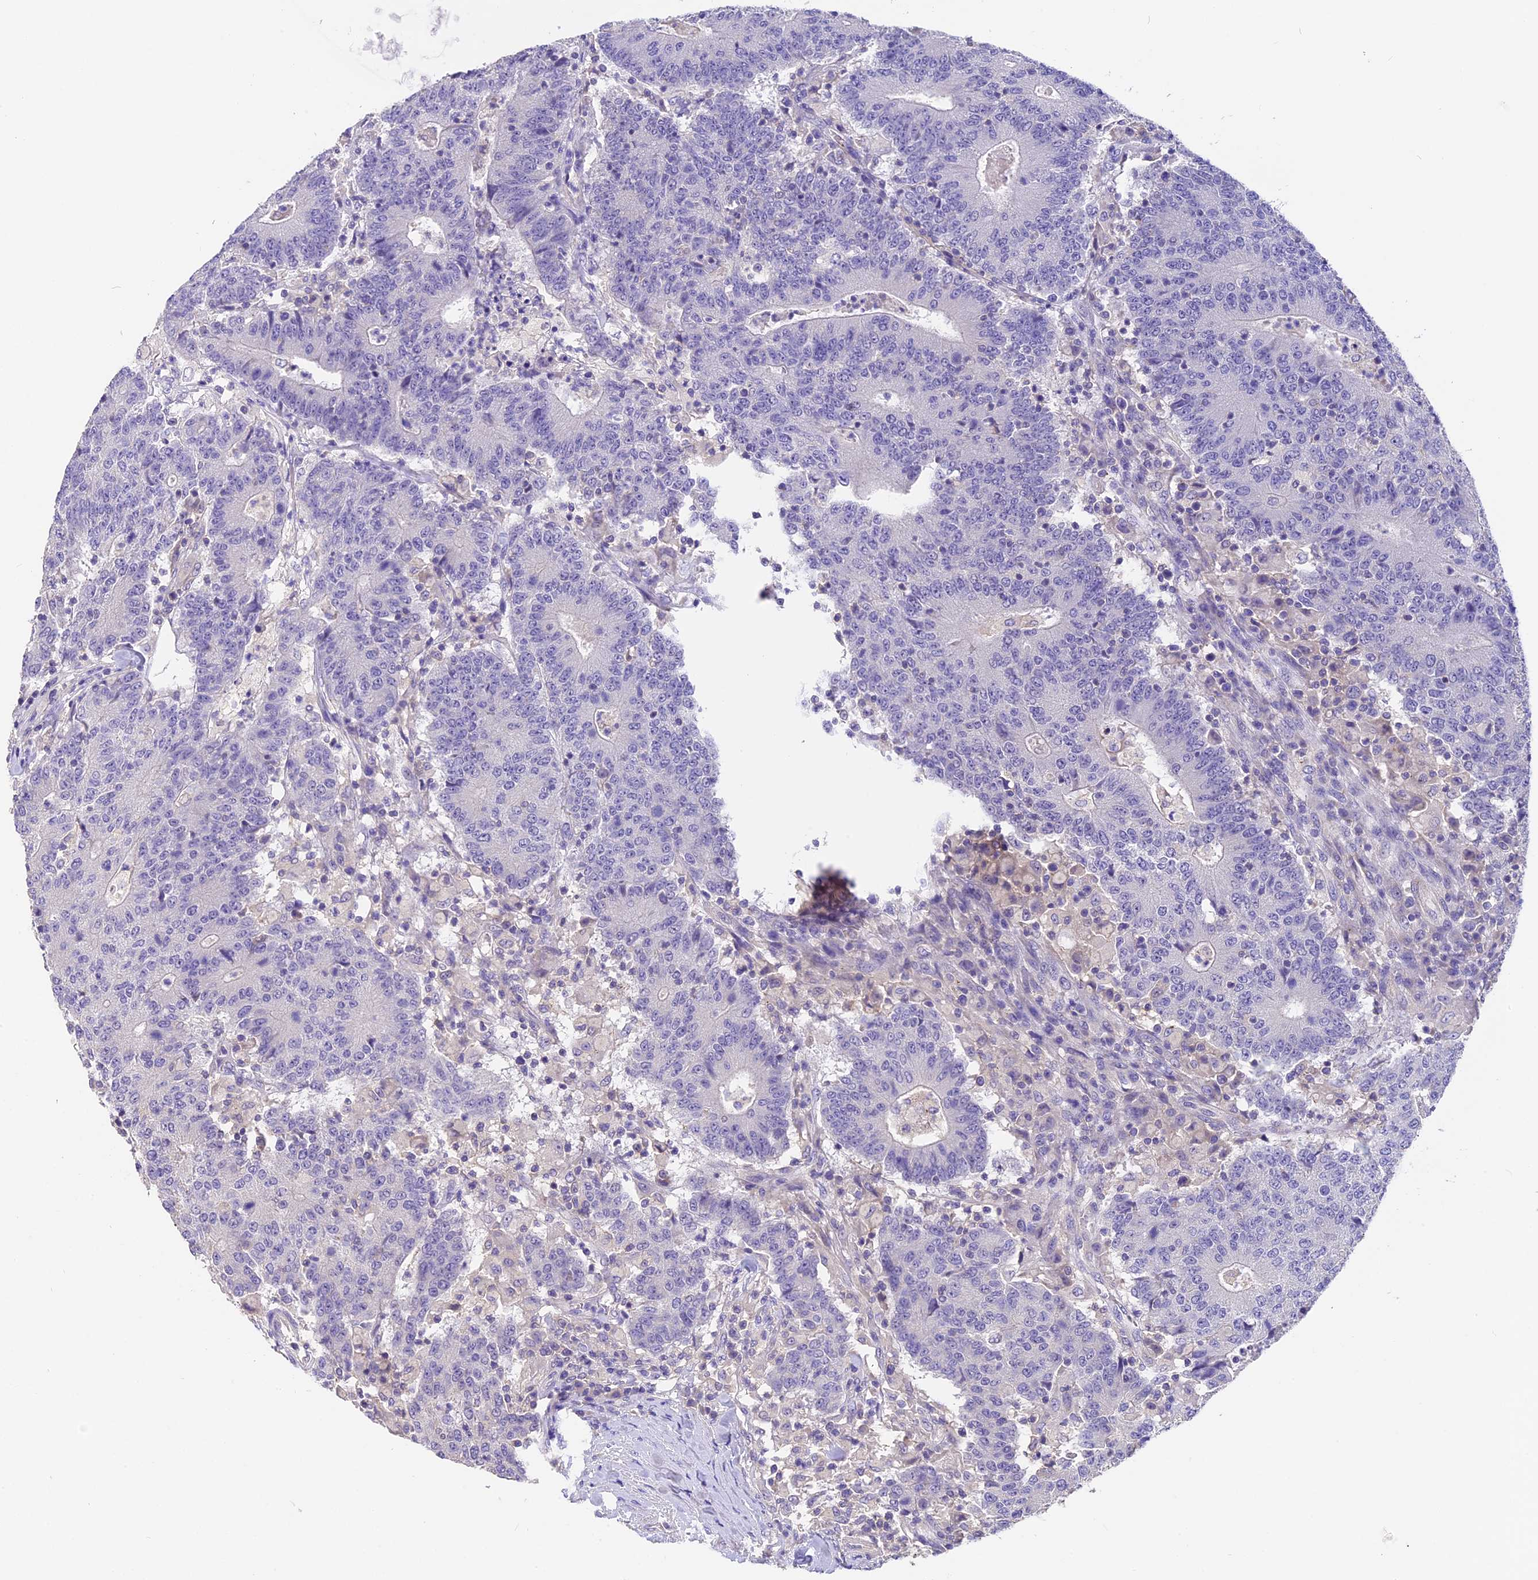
{"staining": {"intensity": "negative", "quantity": "none", "location": "none"}, "tissue": "colorectal cancer", "cell_type": "Tumor cells", "image_type": "cancer", "snomed": [{"axis": "morphology", "description": "Adenocarcinoma, NOS"}, {"axis": "topography", "description": "Colon"}], "caption": "An IHC image of colorectal adenocarcinoma is shown. There is no staining in tumor cells of colorectal adenocarcinoma.", "gene": "AP3B2", "patient": {"sex": "female", "age": 75}}